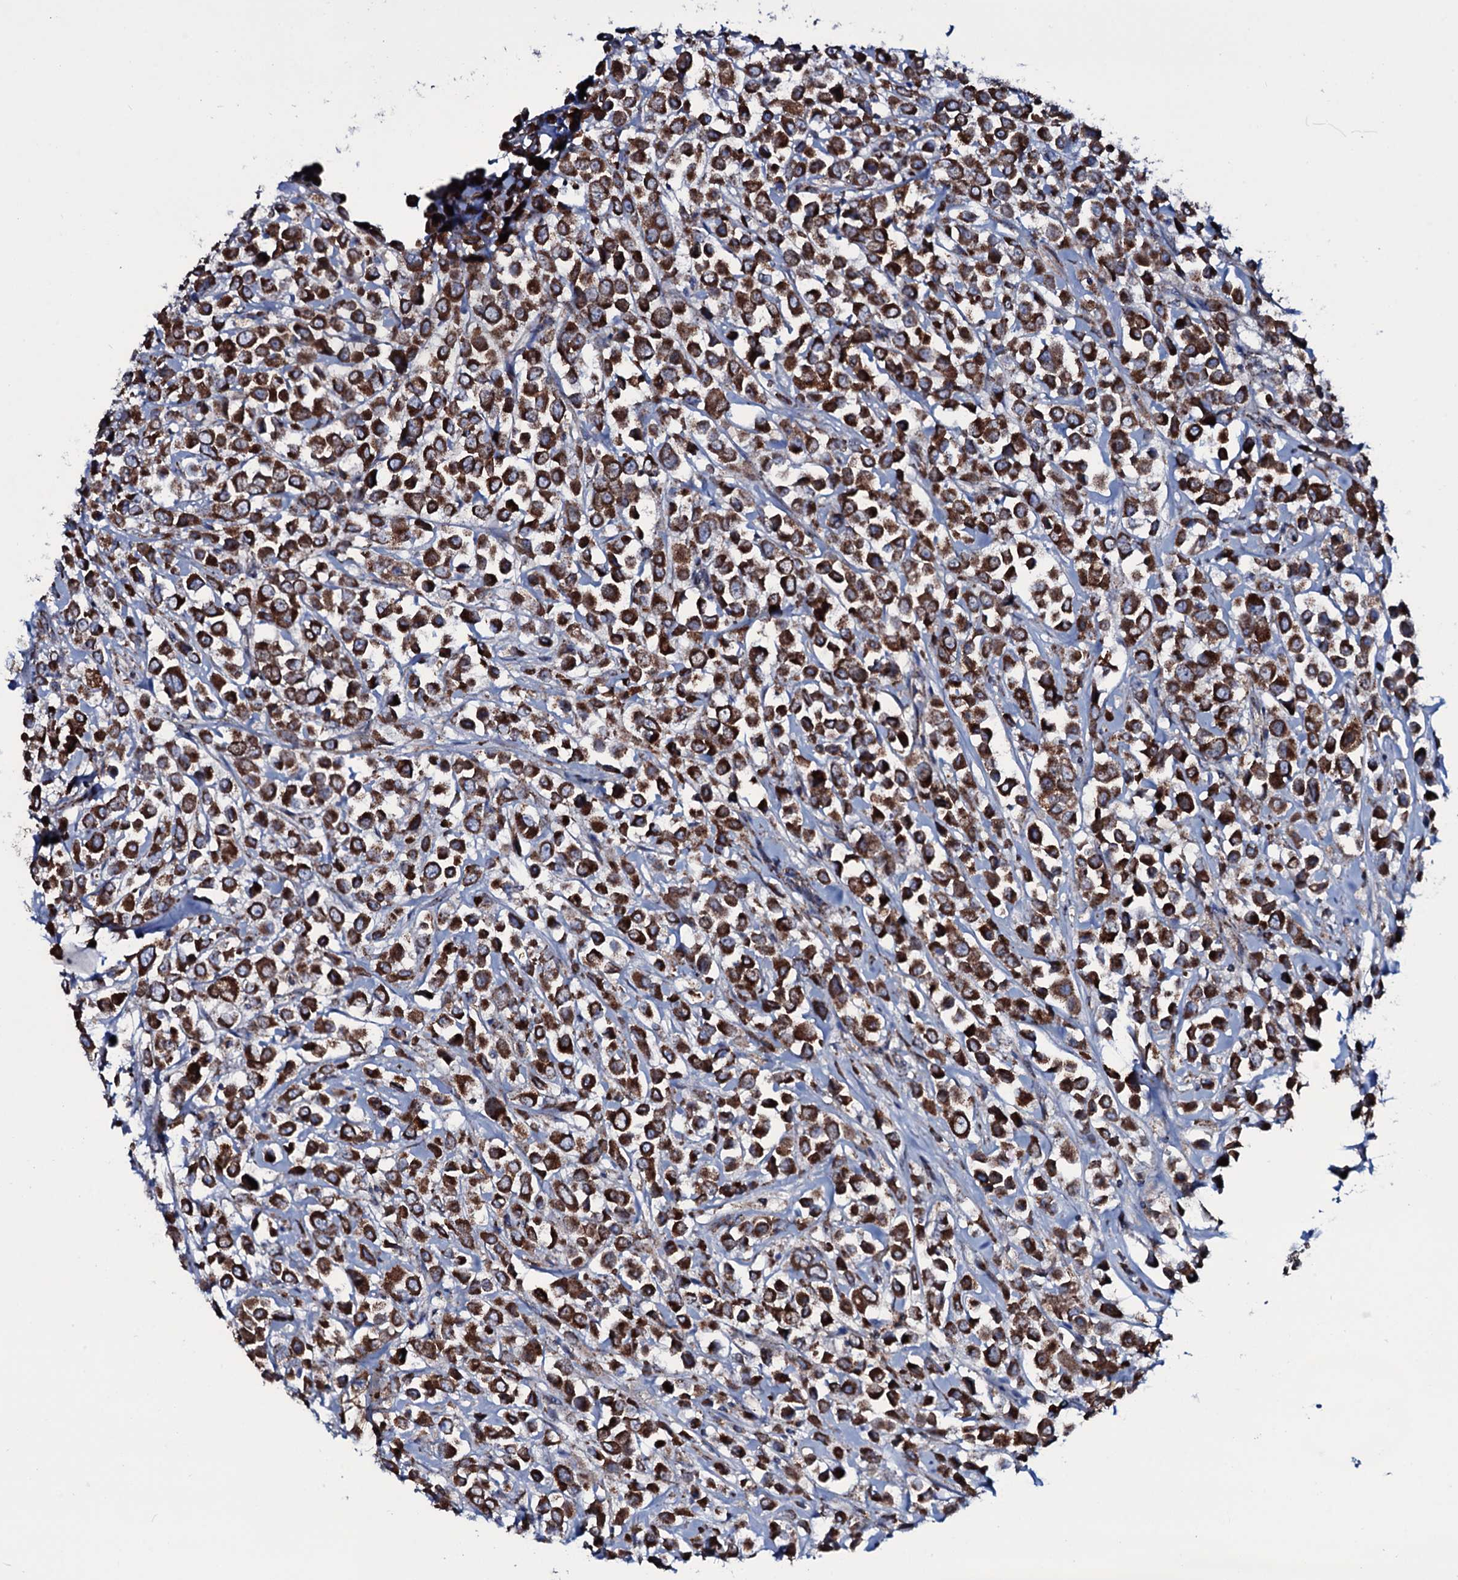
{"staining": {"intensity": "strong", "quantity": ">75%", "location": "cytoplasmic/membranous"}, "tissue": "breast cancer", "cell_type": "Tumor cells", "image_type": "cancer", "snomed": [{"axis": "morphology", "description": "Duct carcinoma"}, {"axis": "topography", "description": "Breast"}], "caption": "Tumor cells reveal high levels of strong cytoplasmic/membranous staining in approximately >75% of cells in human breast infiltrating ductal carcinoma.", "gene": "MRPS35", "patient": {"sex": "female", "age": 61}}